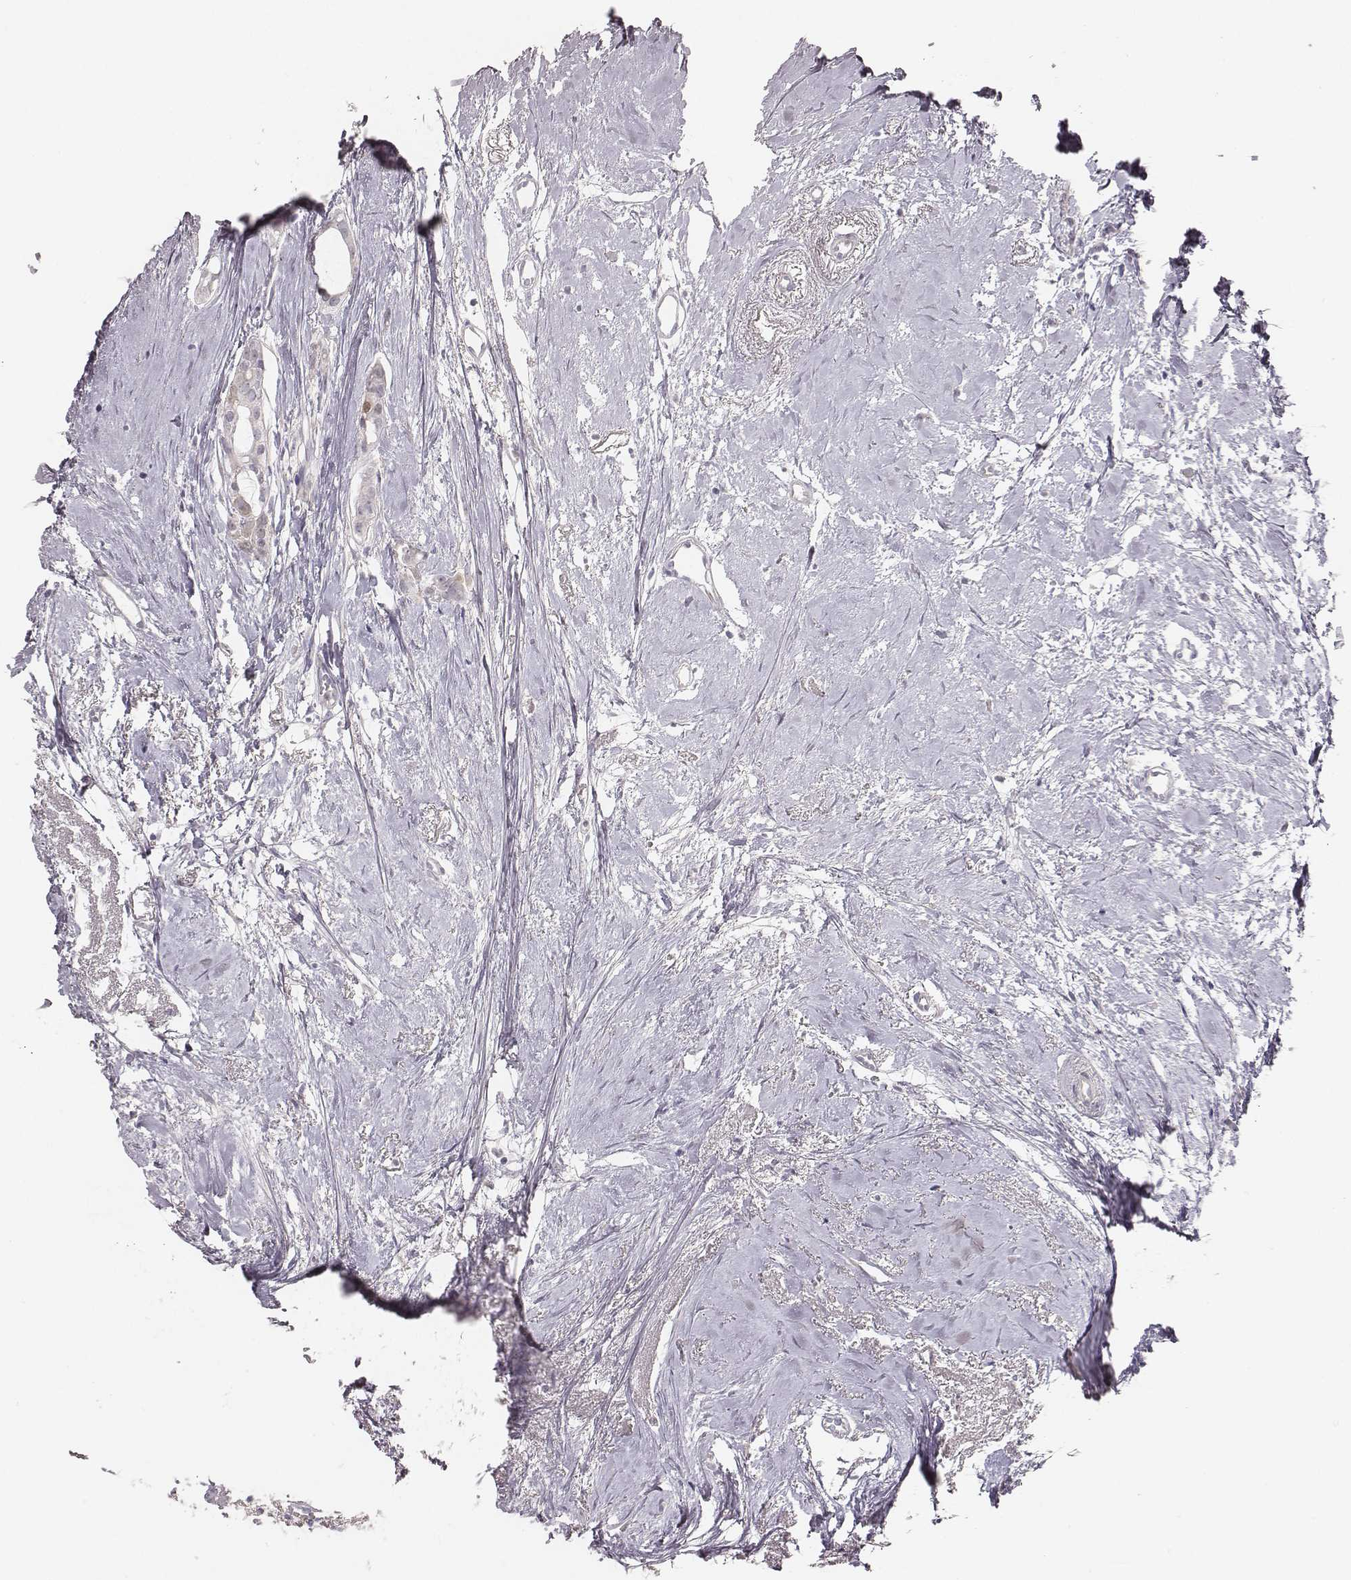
{"staining": {"intensity": "negative", "quantity": "none", "location": "none"}, "tissue": "breast cancer", "cell_type": "Tumor cells", "image_type": "cancer", "snomed": [{"axis": "morphology", "description": "Duct carcinoma"}, {"axis": "topography", "description": "Breast"}], "caption": "Image shows no significant protein expression in tumor cells of breast cancer (infiltrating ductal carcinoma).", "gene": "PBK", "patient": {"sex": "female", "age": 40}}